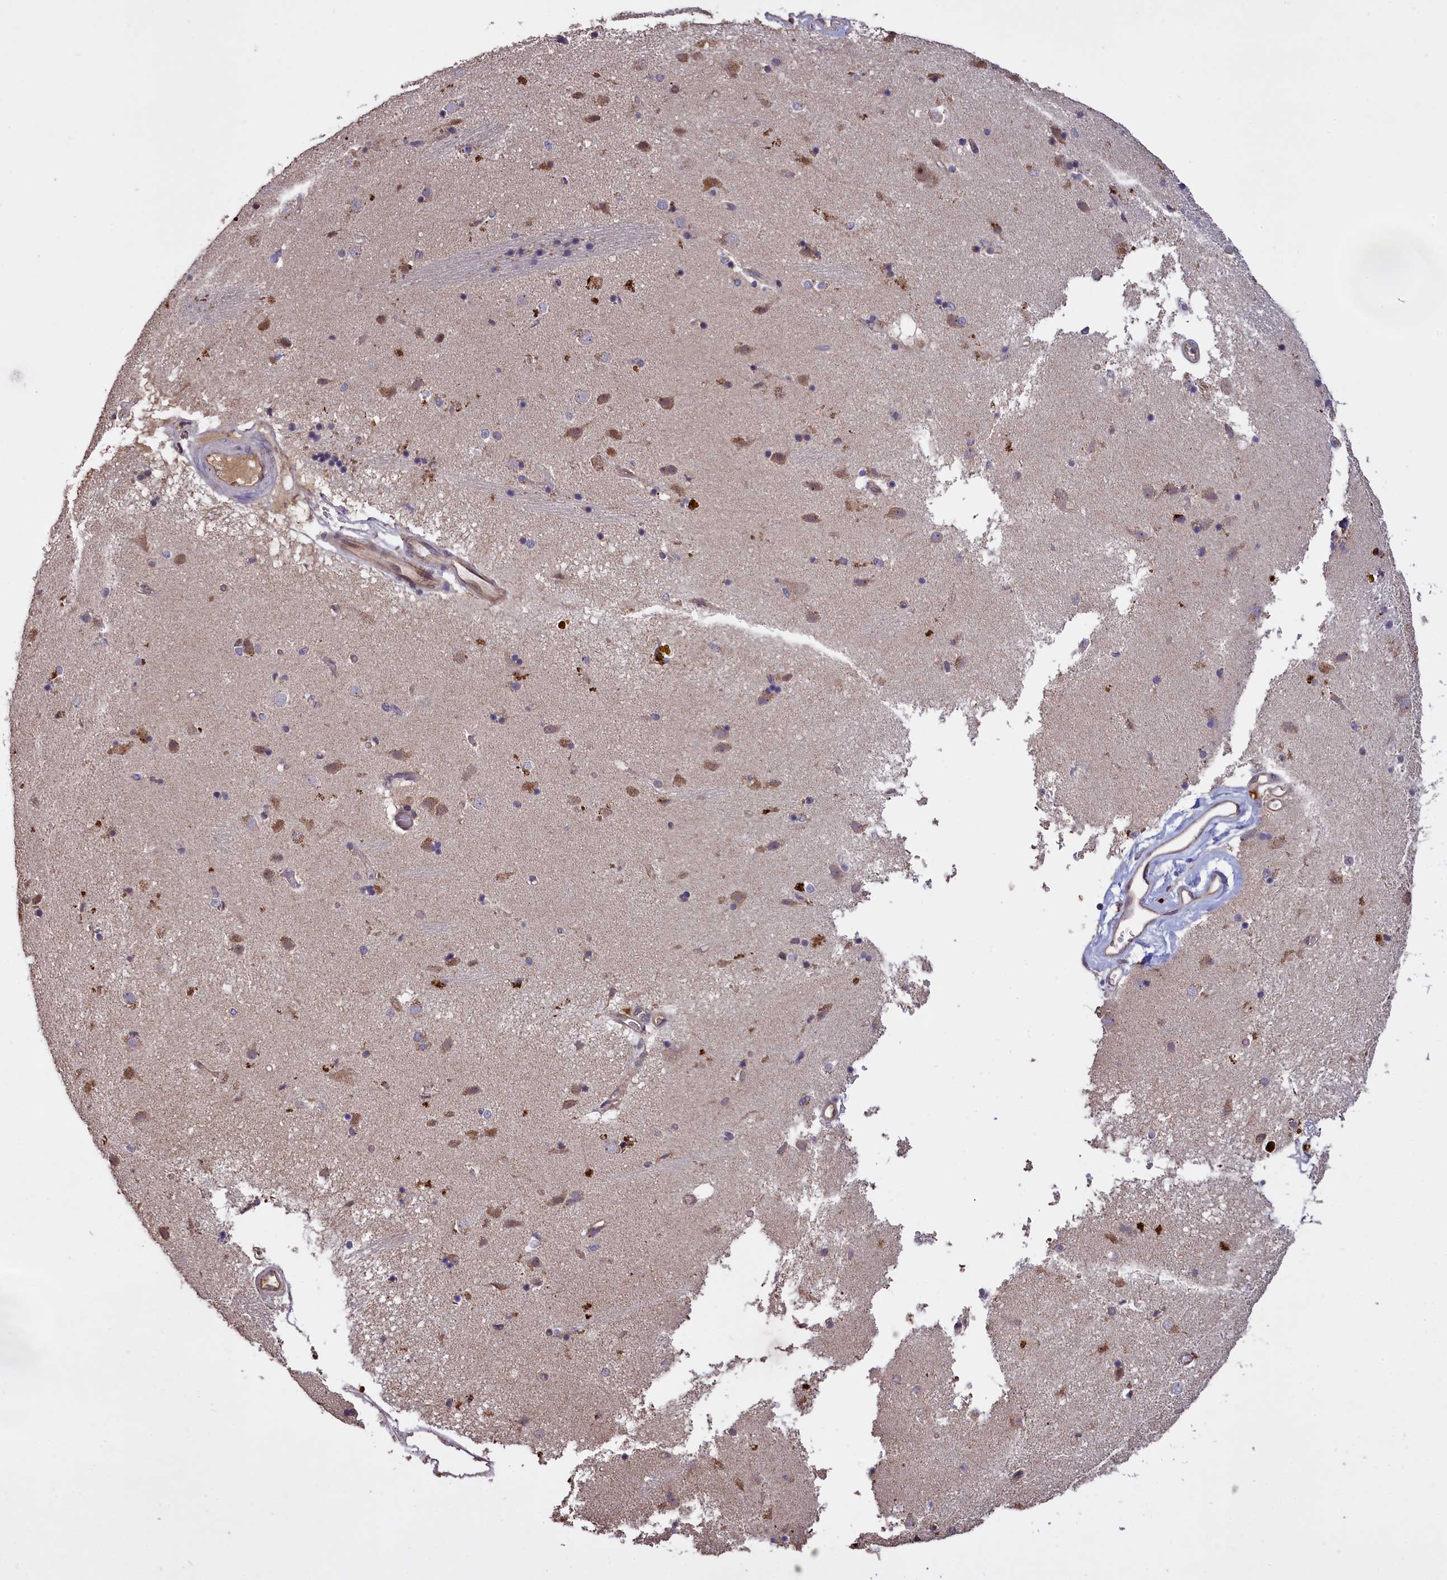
{"staining": {"intensity": "negative", "quantity": "none", "location": "none"}, "tissue": "caudate", "cell_type": "Glial cells", "image_type": "normal", "snomed": [{"axis": "morphology", "description": "Normal tissue, NOS"}, {"axis": "topography", "description": "Lateral ventricle wall"}], "caption": "A high-resolution micrograph shows immunohistochemistry staining of normal caudate, which displays no significant staining in glial cells. (Immunohistochemistry (ihc), brightfield microscopy, high magnification).", "gene": "CLRN2", "patient": {"sex": "male", "age": 70}}